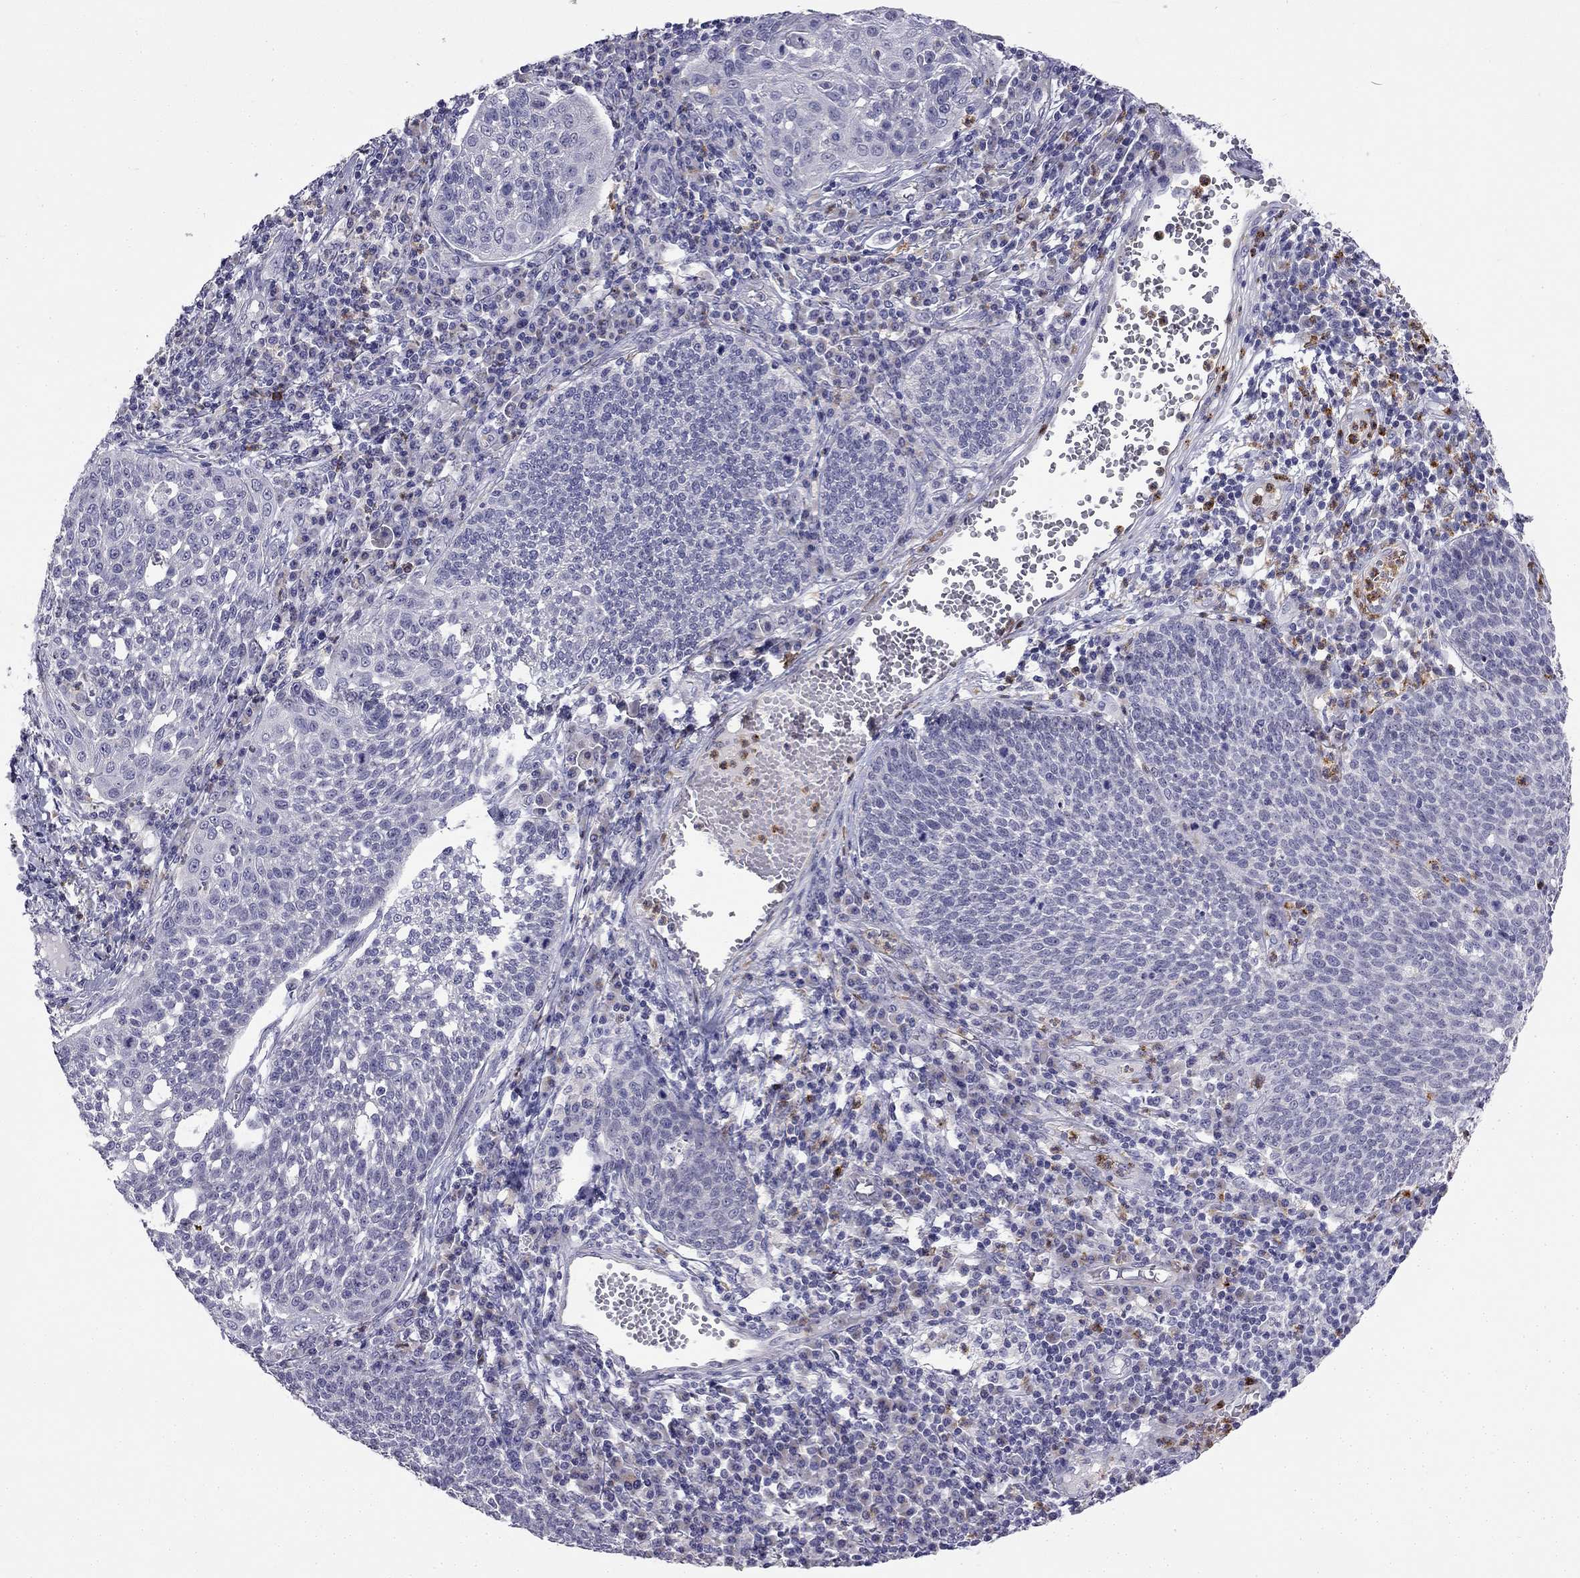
{"staining": {"intensity": "negative", "quantity": "none", "location": "none"}, "tissue": "cervical cancer", "cell_type": "Tumor cells", "image_type": "cancer", "snomed": [{"axis": "morphology", "description": "Squamous cell carcinoma, NOS"}, {"axis": "topography", "description": "Cervix"}], "caption": "IHC of human cervical squamous cell carcinoma displays no positivity in tumor cells. Nuclei are stained in blue.", "gene": "C16orf89", "patient": {"sex": "female", "age": 34}}